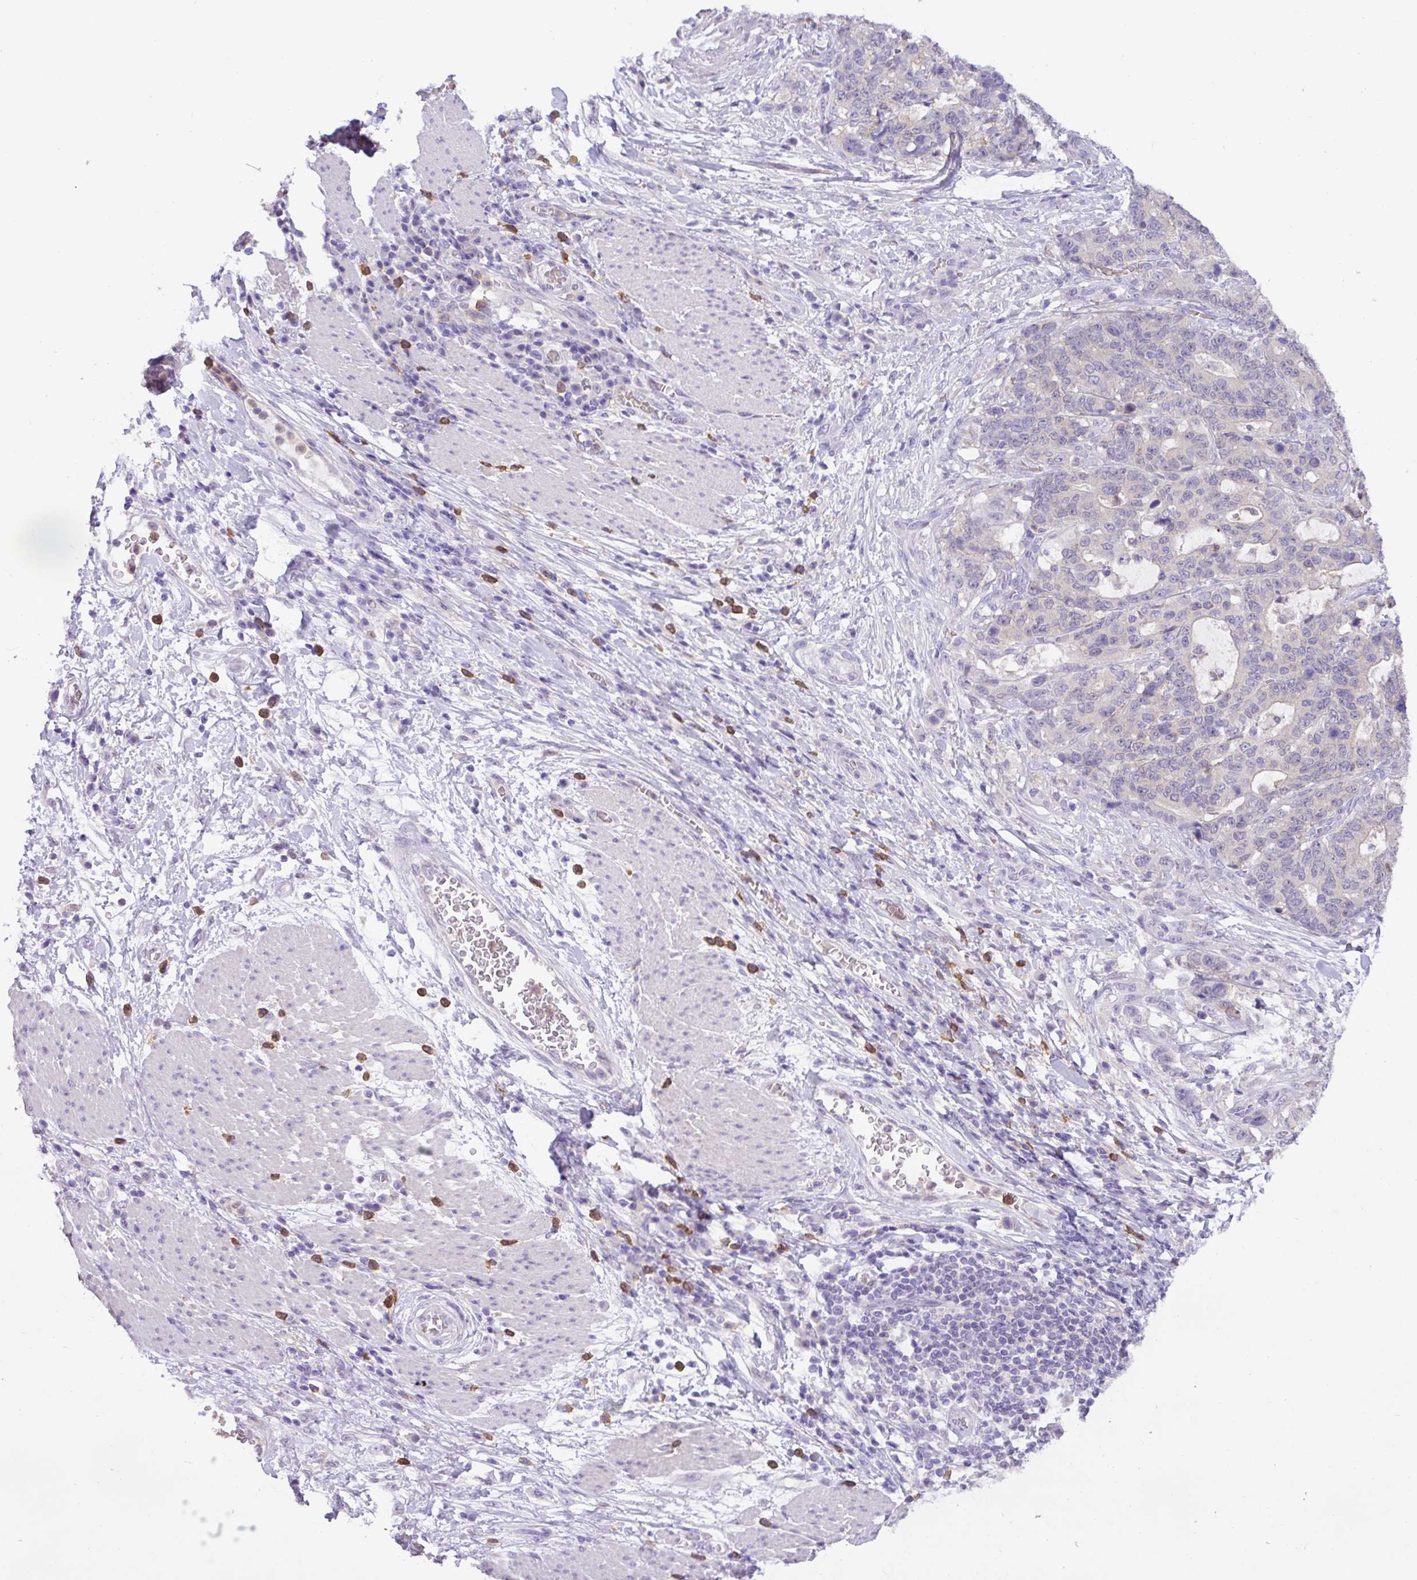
{"staining": {"intensity": "negative", "quantity": "none", "location": "none"}, "tissue": "stomach cancer", "cell_type": "Tumor cells", "image_type": "cancer", "snomed": [{"axis": "morphology", "description": "Normal tissue, NOS"}, {"axis": "morphology", "description": "Adenocarcinoma, NOS"}, {"axis": "topography", "description": "Stomach"}], "caption": "A photomicrograph of human stomach adenocarcinoma is negative for staining in tumor cells.", "gene": "TONSL", "patient": {"sex": "female", "age": 64}}